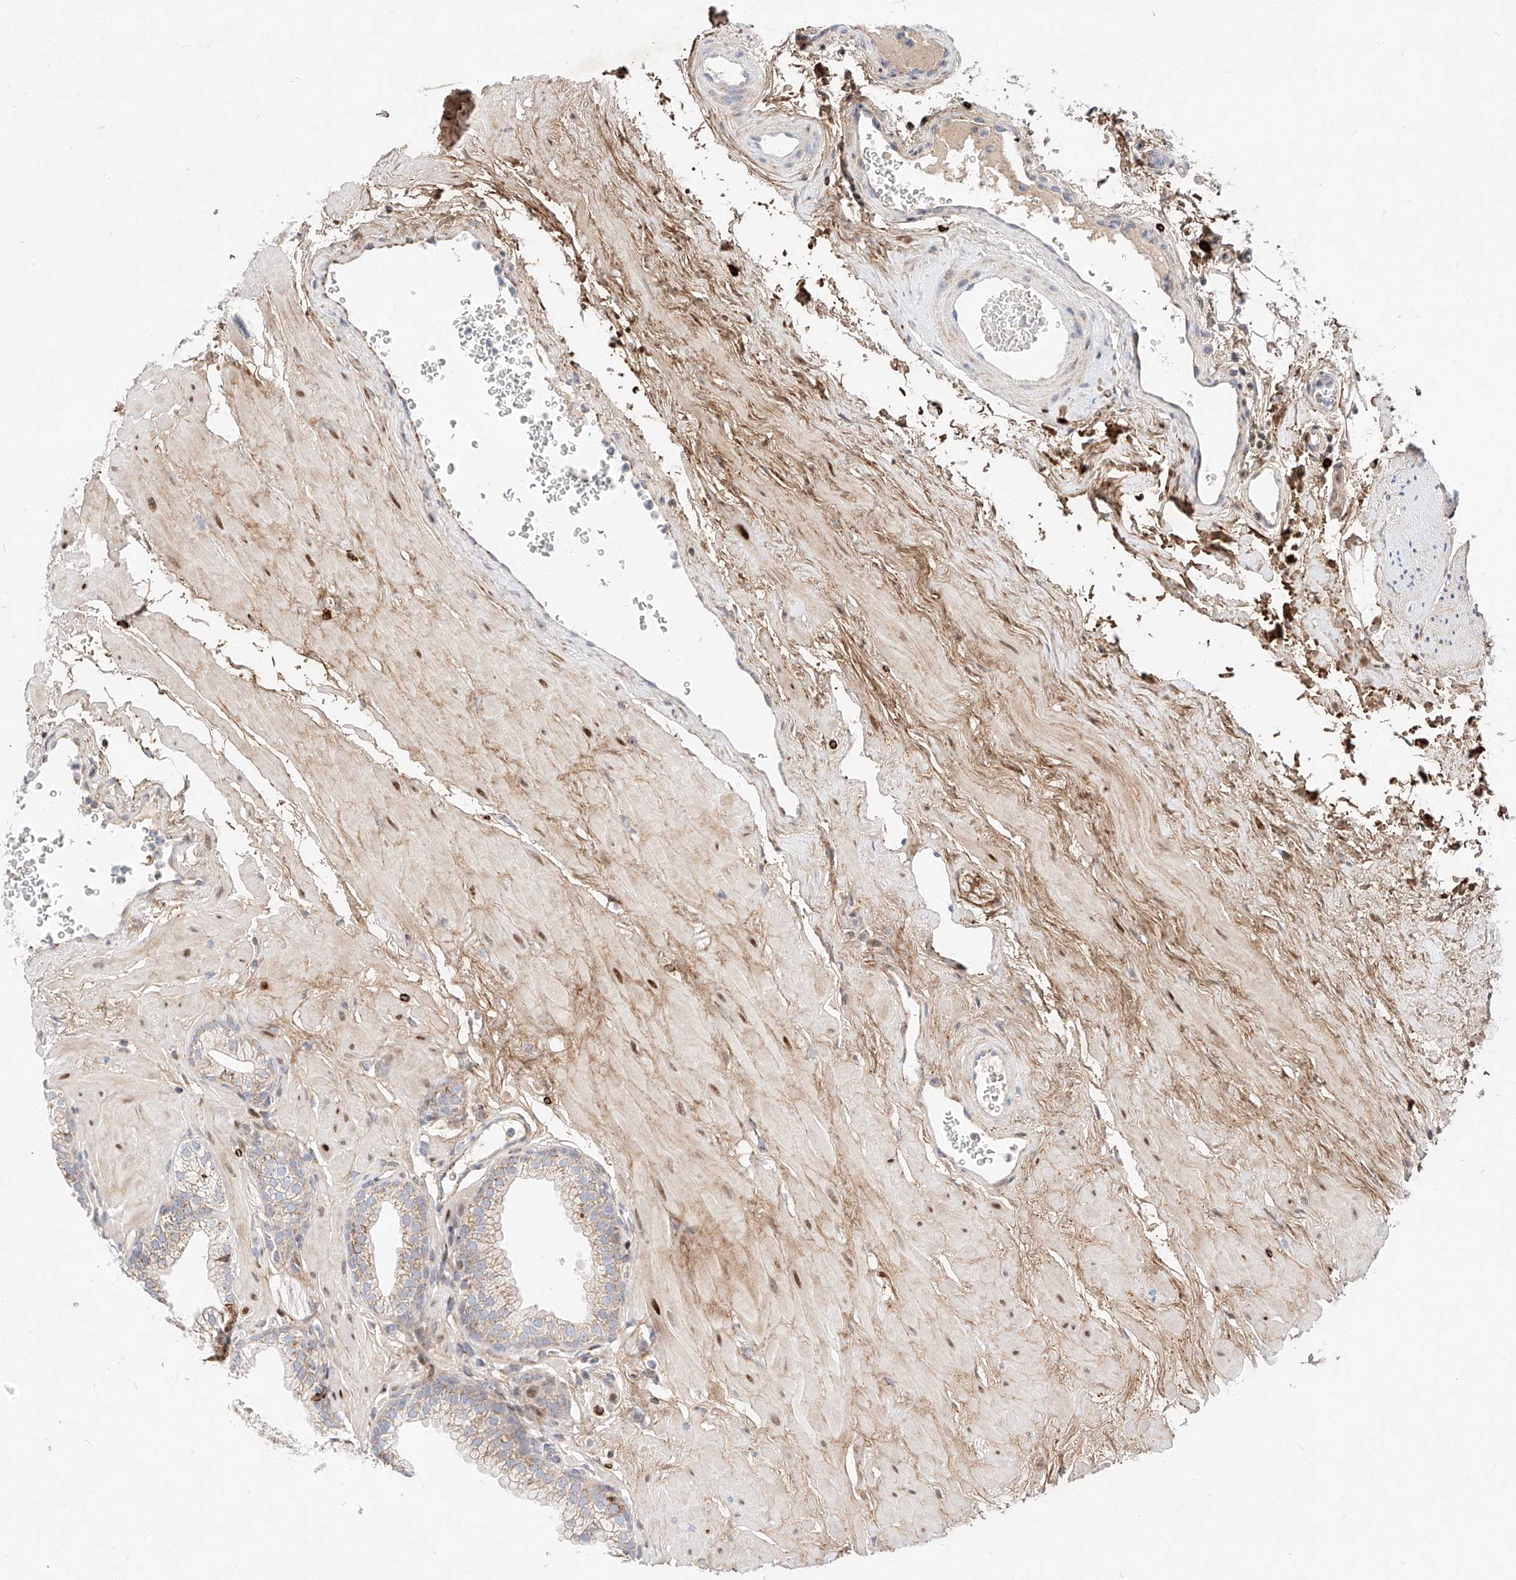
{"staining": {"intensity": "weak", "quantity": "<25%", "location": "cytoplasmic/membranous"}, "tissue": "prostate", "cell_type": "Glandular cells", "image_type": "normal", "snomed": [{"axis": "morphology", "description": "Normal tissue, NOS"}, {"axis": "morphology", "description": "Urothelial carcinoma, Low grade"}, {"axis": "topography", "description": "Urinary bladder"}, {"axis": "topography", "description": "Prostate"}], "caption": "Immunohistochemistry micrograph of unremarkable prostate stained for a protein (brown), which demonstrates no expression in glandular cells. (DAB (3,3'-diaminobenzidine) immunohistochemistry with hematoxylin counter stain).", "gene": "OSGEPL1", "patient": {"sex": "male", "age": 60}}